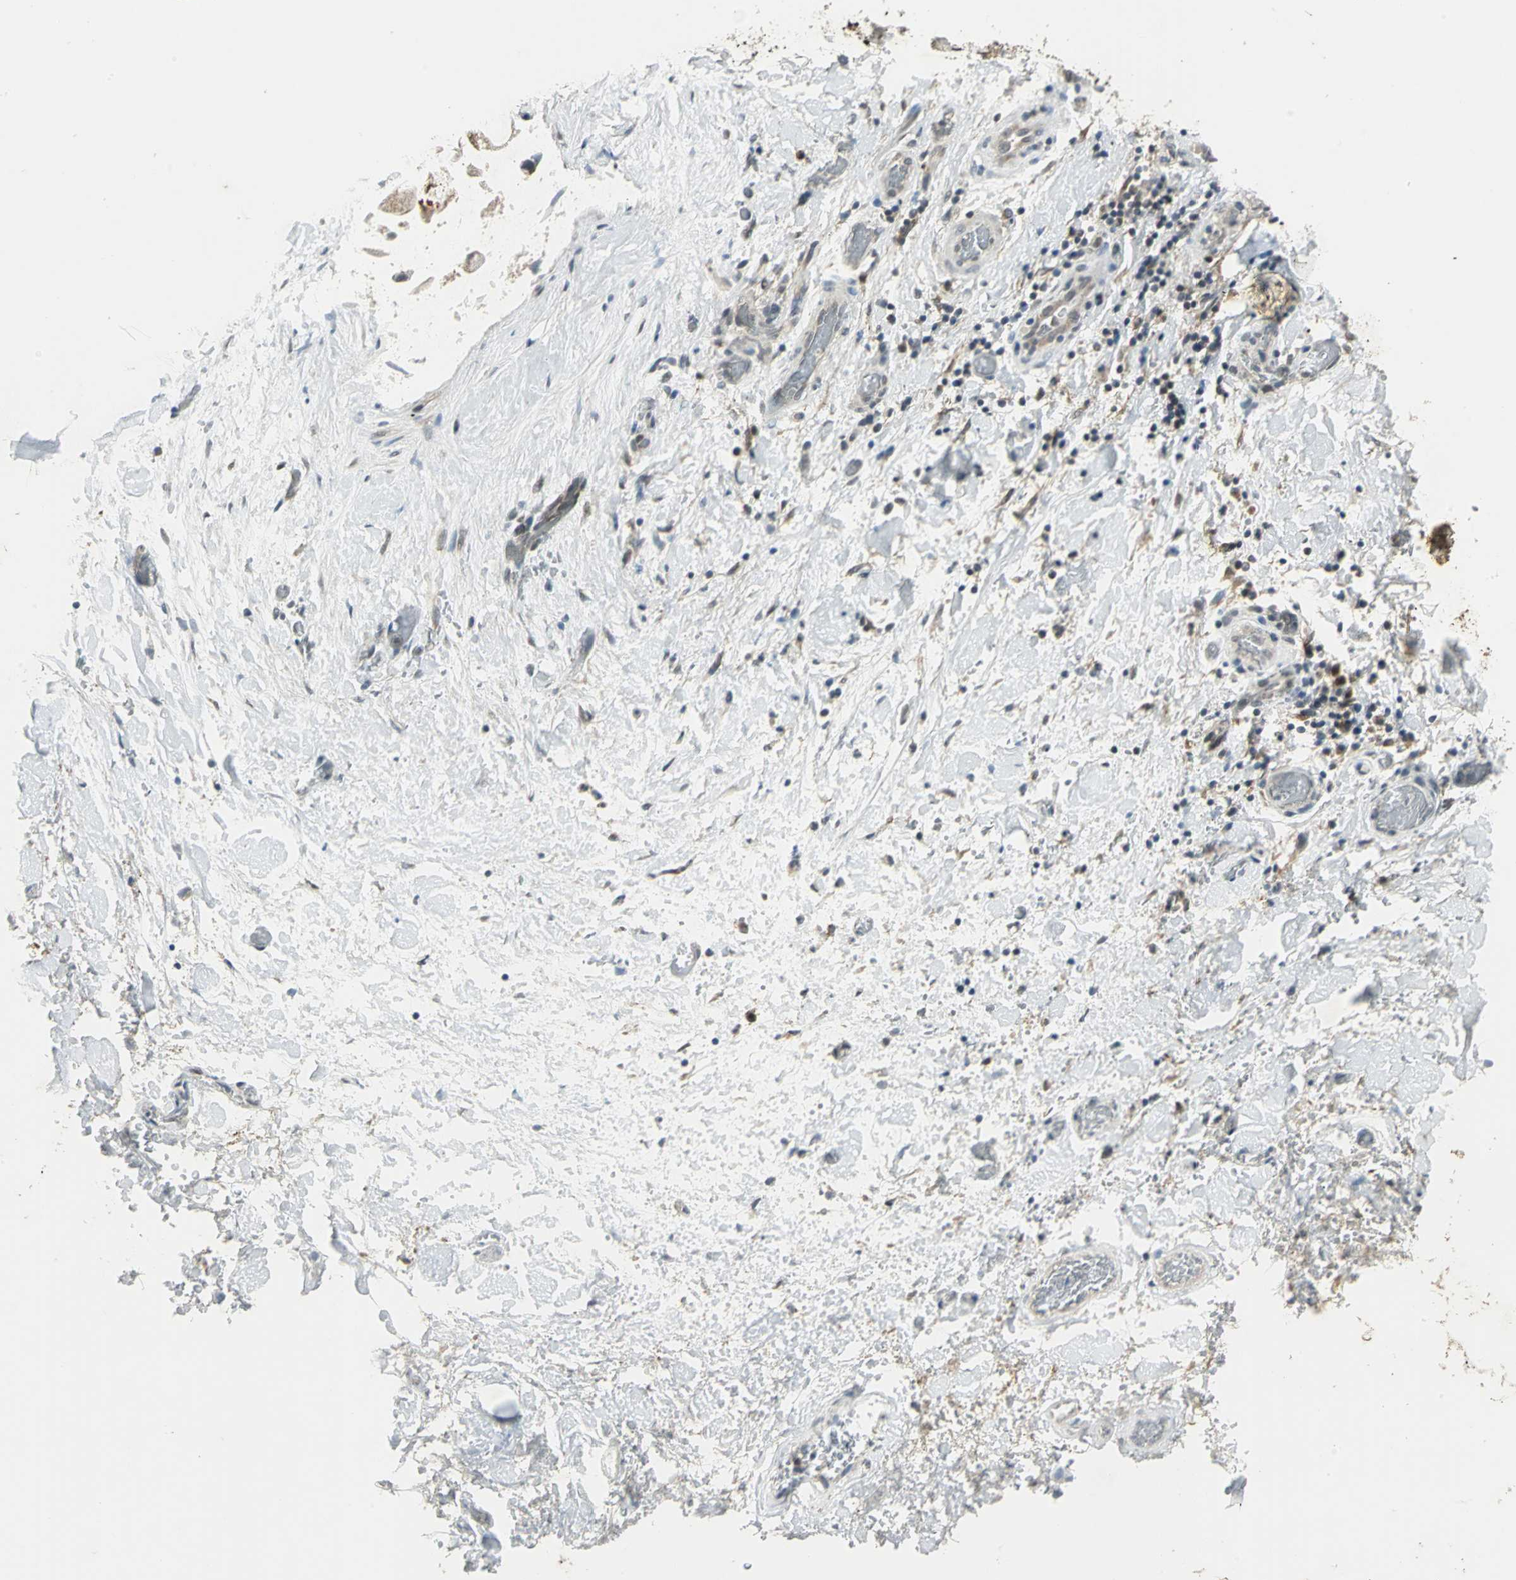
{"staining": {"intensity": "moderate", "quantity": "25%-75%", "location": "nuclear"}, "tissue": "adipose tissue", "cell_type": "Adipocytes", "image_type": "normal", "snomed": [{"axis": "morphology", "description": "Normal tissue, NOS"}, {"axis": "morphology", "description": "Cholangiocarcinoma"}, {"axis": "topography", "description": "Liver"}, {"axis": "topography", "description": "Peripheral nerve tissue"}], "caption": "An immunohistochemistry histopathology image of unremarkable tissue is shown. Protein staining in brown shows moderate nuclear positivity in adipose tissue within adipocytes.", "gene": "RAD17", "patient": {"sex": "male", "age": 50}}